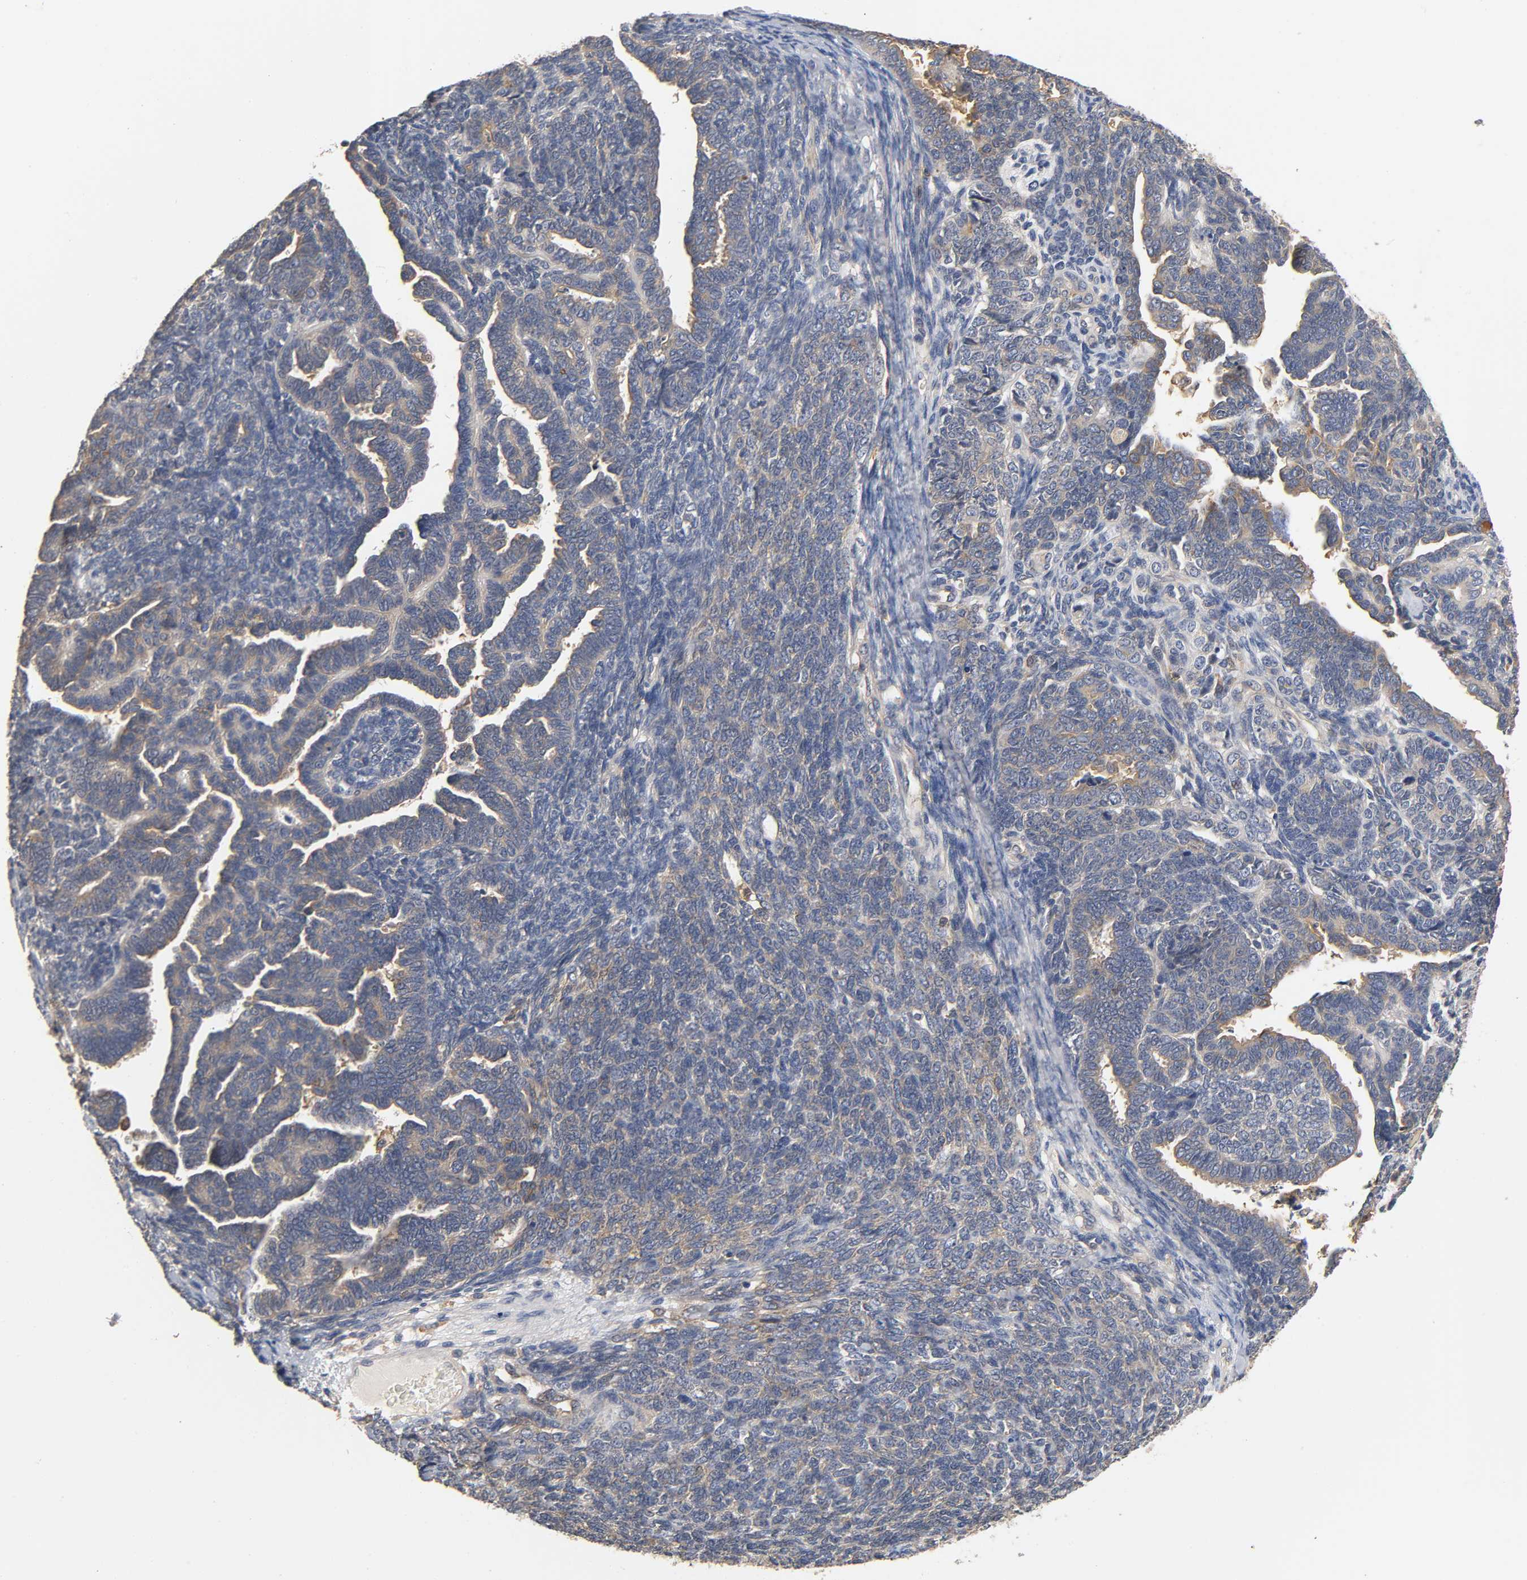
{"staining": {"intensity": "moderate", "quantity": ">75%", "location": "cytoplasmic/membranous"}, "tissue": "endometrial cancer", "cell_type": "Tumor cells", "image_type": "cancer", "snomed": [{"axis": "morphology", "description": "Neoplasm, malignant, NOS"}, {"axis": "topography", "description": "Endometrium"}], "caption": "Protein staining of endometrial neoplasm (malignant) tissue displays moderate cytoplasmic/membranous expression in approximately >75% of tumor cells.", "gene": "ACTR2", "patient": {"sex": "female", "age": 74}}